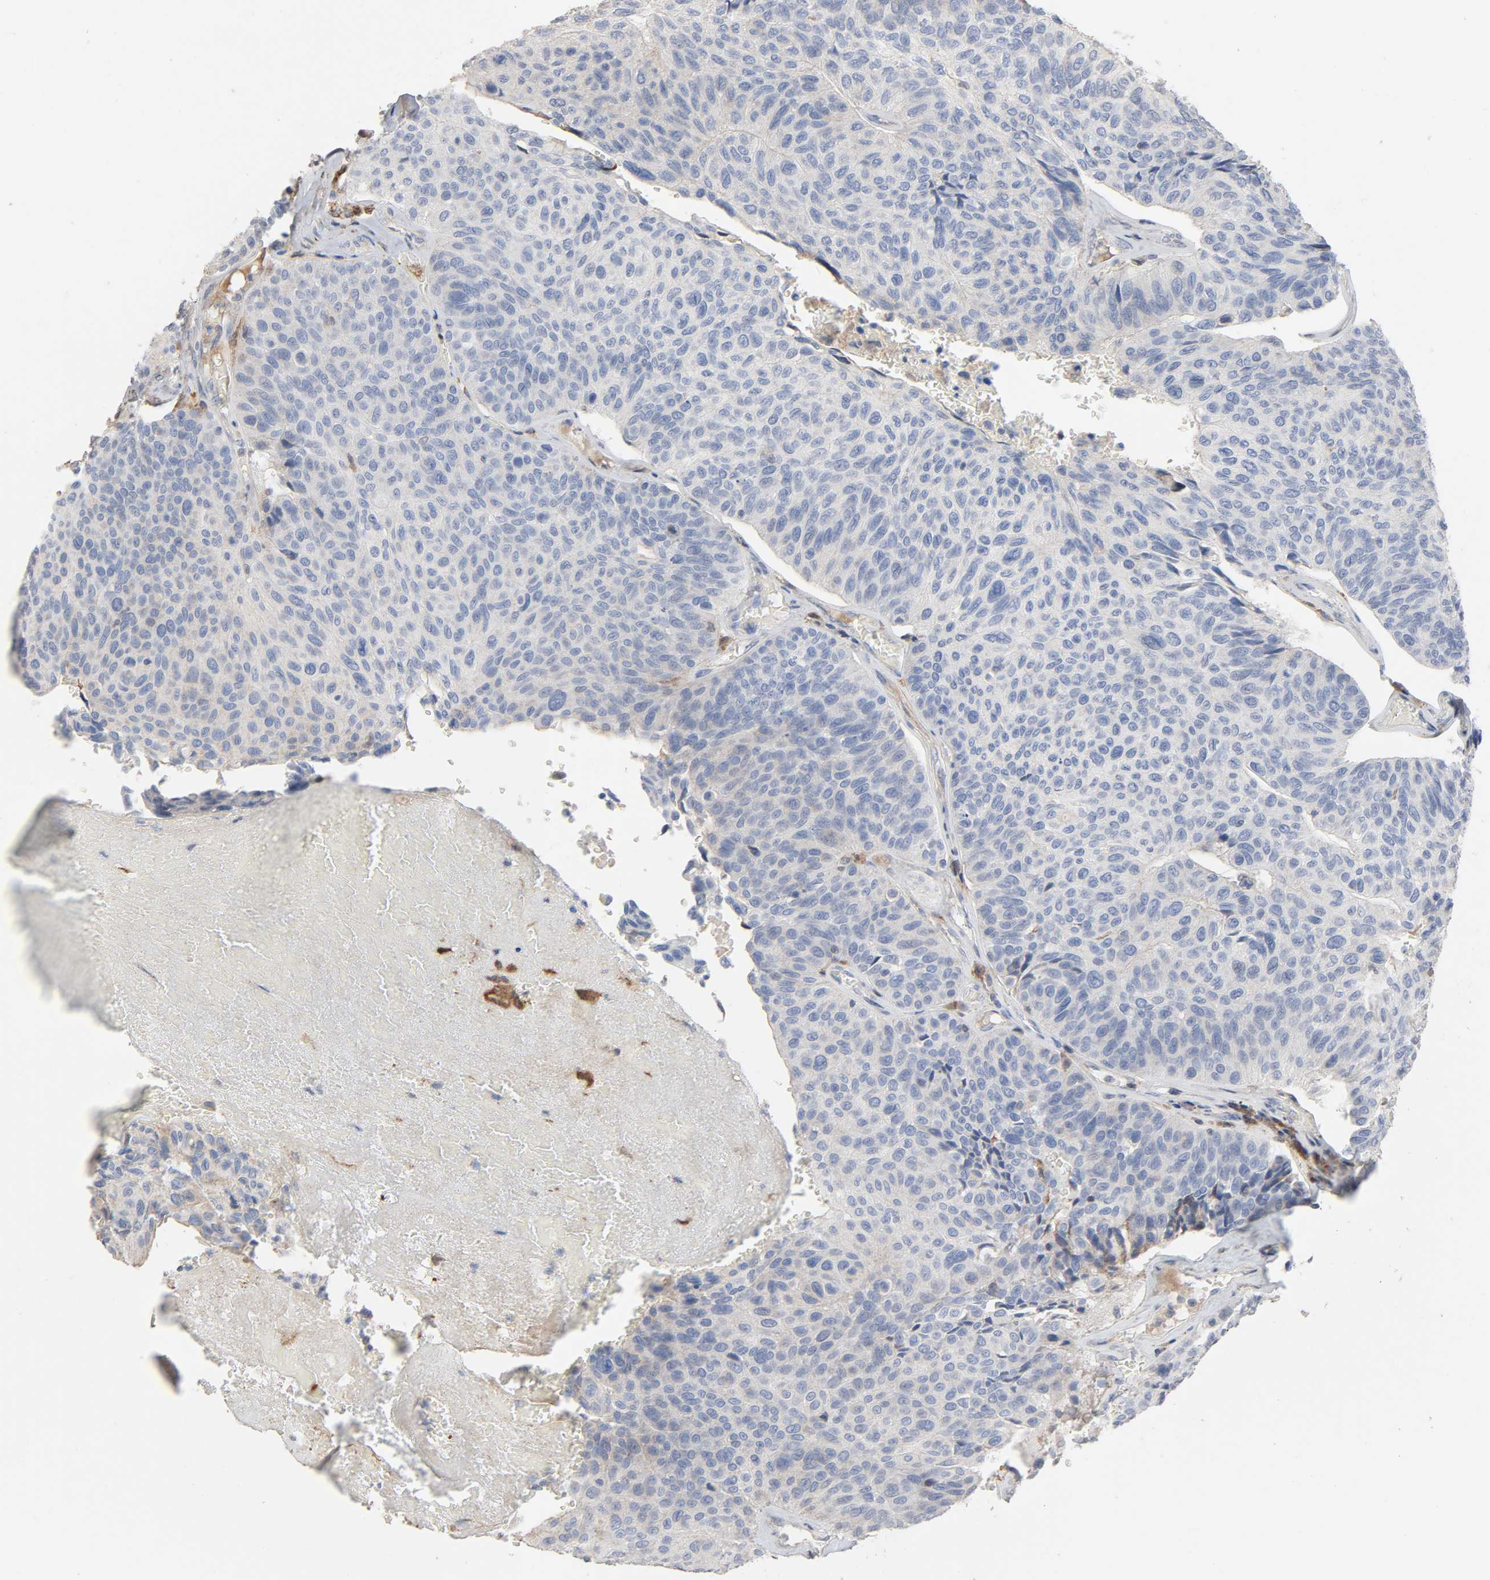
{"staining": {"intensity": "weak", "quantity": "<25%", "location": "cytoplasmic/membranous"}, "tissue": "urothelial cancer", "cell_type": "Tumor cells", "image_type": "cancer", "snomed": [{"axis": "morphology", "description": "Urothelial carcinoma, High grade"}, {"axis": "topography", "description": "Urinary bladder"}], "caption": "DAB (3,3'-diaminobenzidine) immunohistochemical staining of urothelial cancer shows no significant positivity in tumor cells. The staining is performed using DAB brown chromogen with nuclei counter-stained in using hematoxylin.", "gene": "CDK6", "patient": {"sex": "male", "age": 66}}